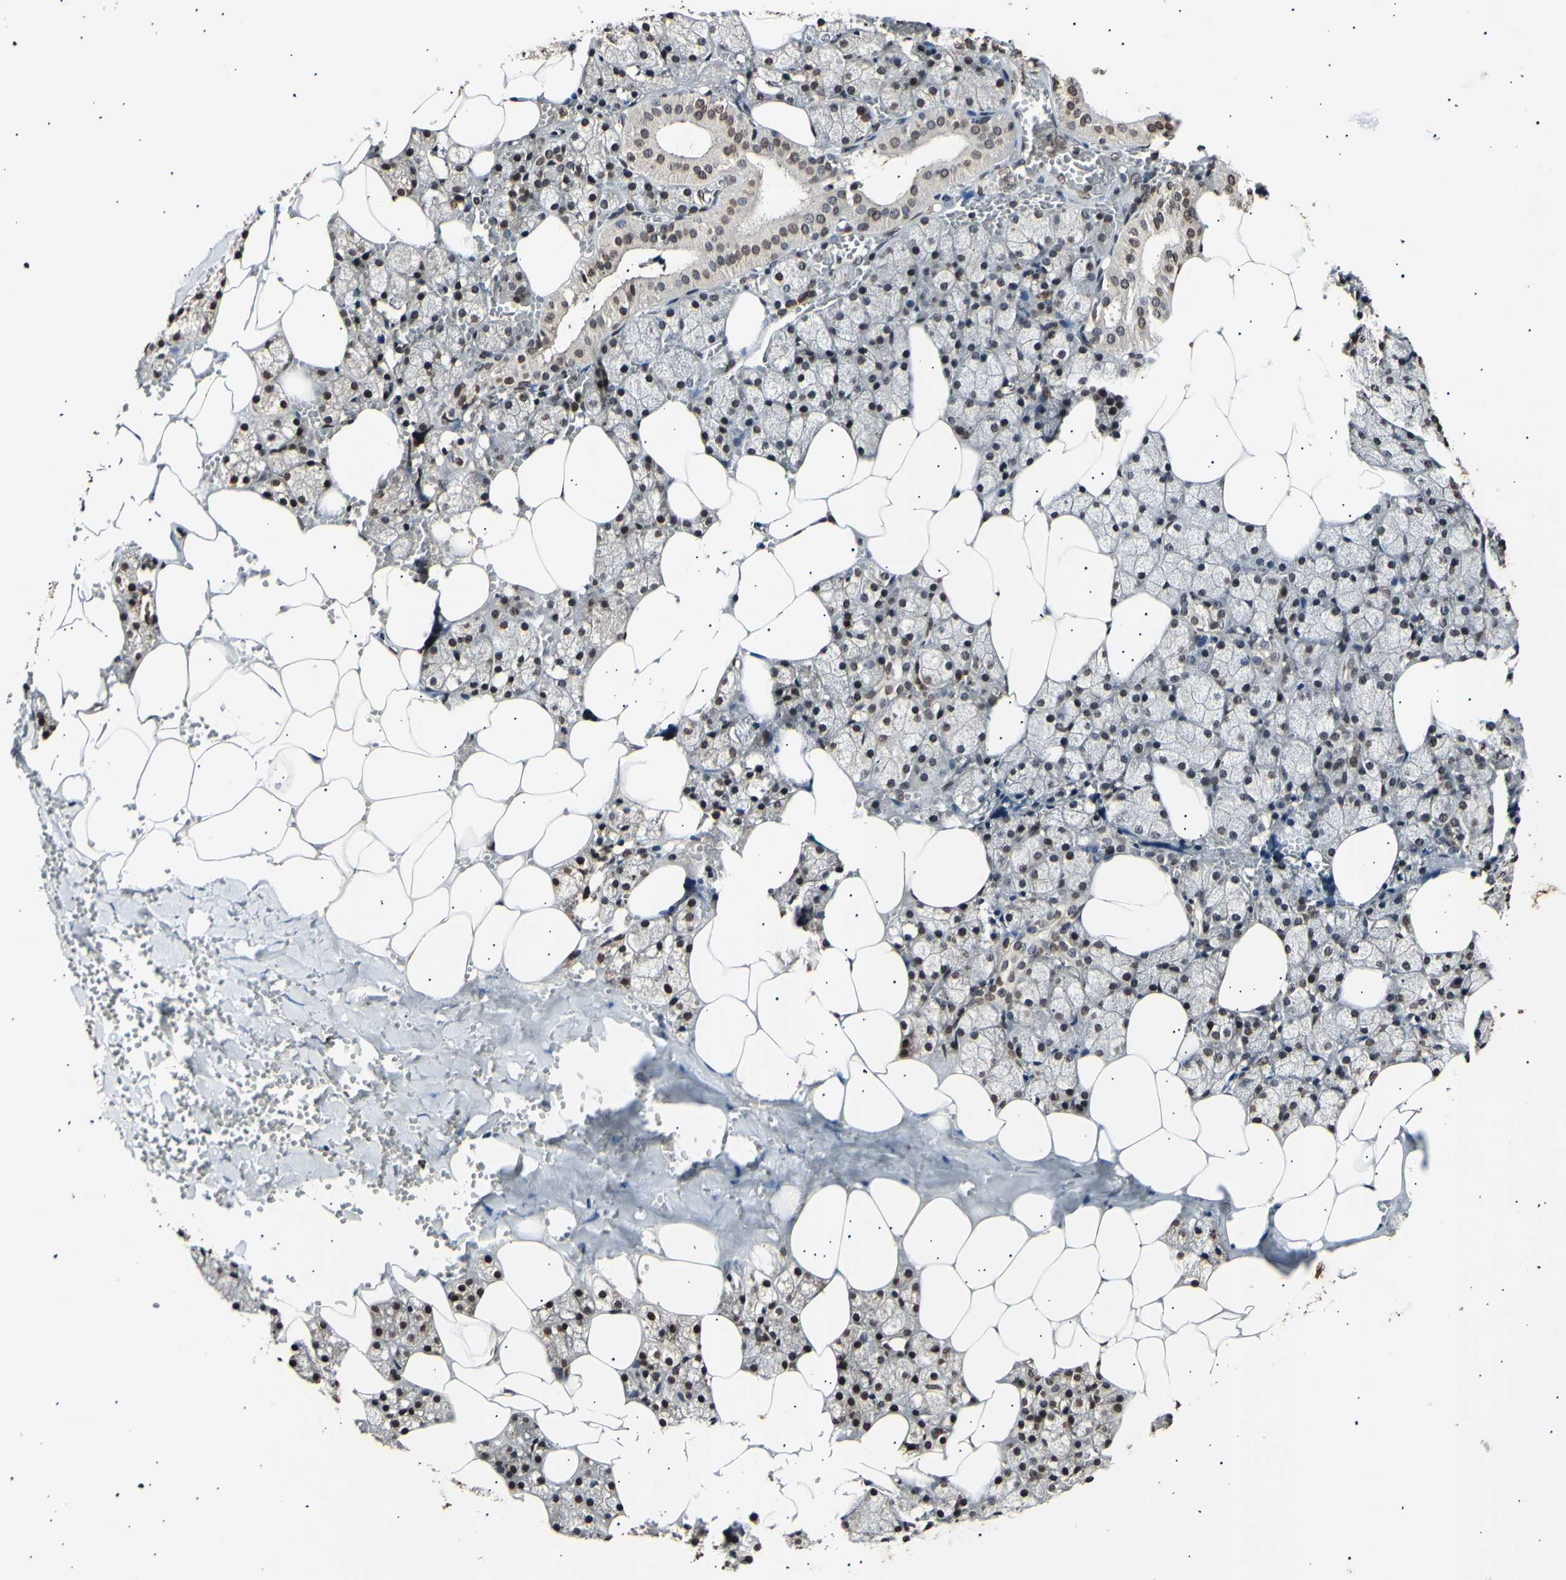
{"staining": {"intensity": "moderate", "quantity": ">75%", "location": "cytoplasmic/membranous,nuclear"}, "tissue": "salivary gland", "cell_type": "Glandular cells", "image_type": "normal", "snomed": [{"axis": "morphology", "description": "Normal tissue, NOS"}, {"axis": "topography", "description": "Salivary gland"}], "caption": "The image displays a brown stain indicating the presence of a protein in the cytoplasmic/membranous,nuclear of glandular cells in salivary gland. Ihc stains the protein of interest in brown and the nuclei are stained blue.", "gene": "ANAPC7", "patient": {"sex": "male", "age": 62}}